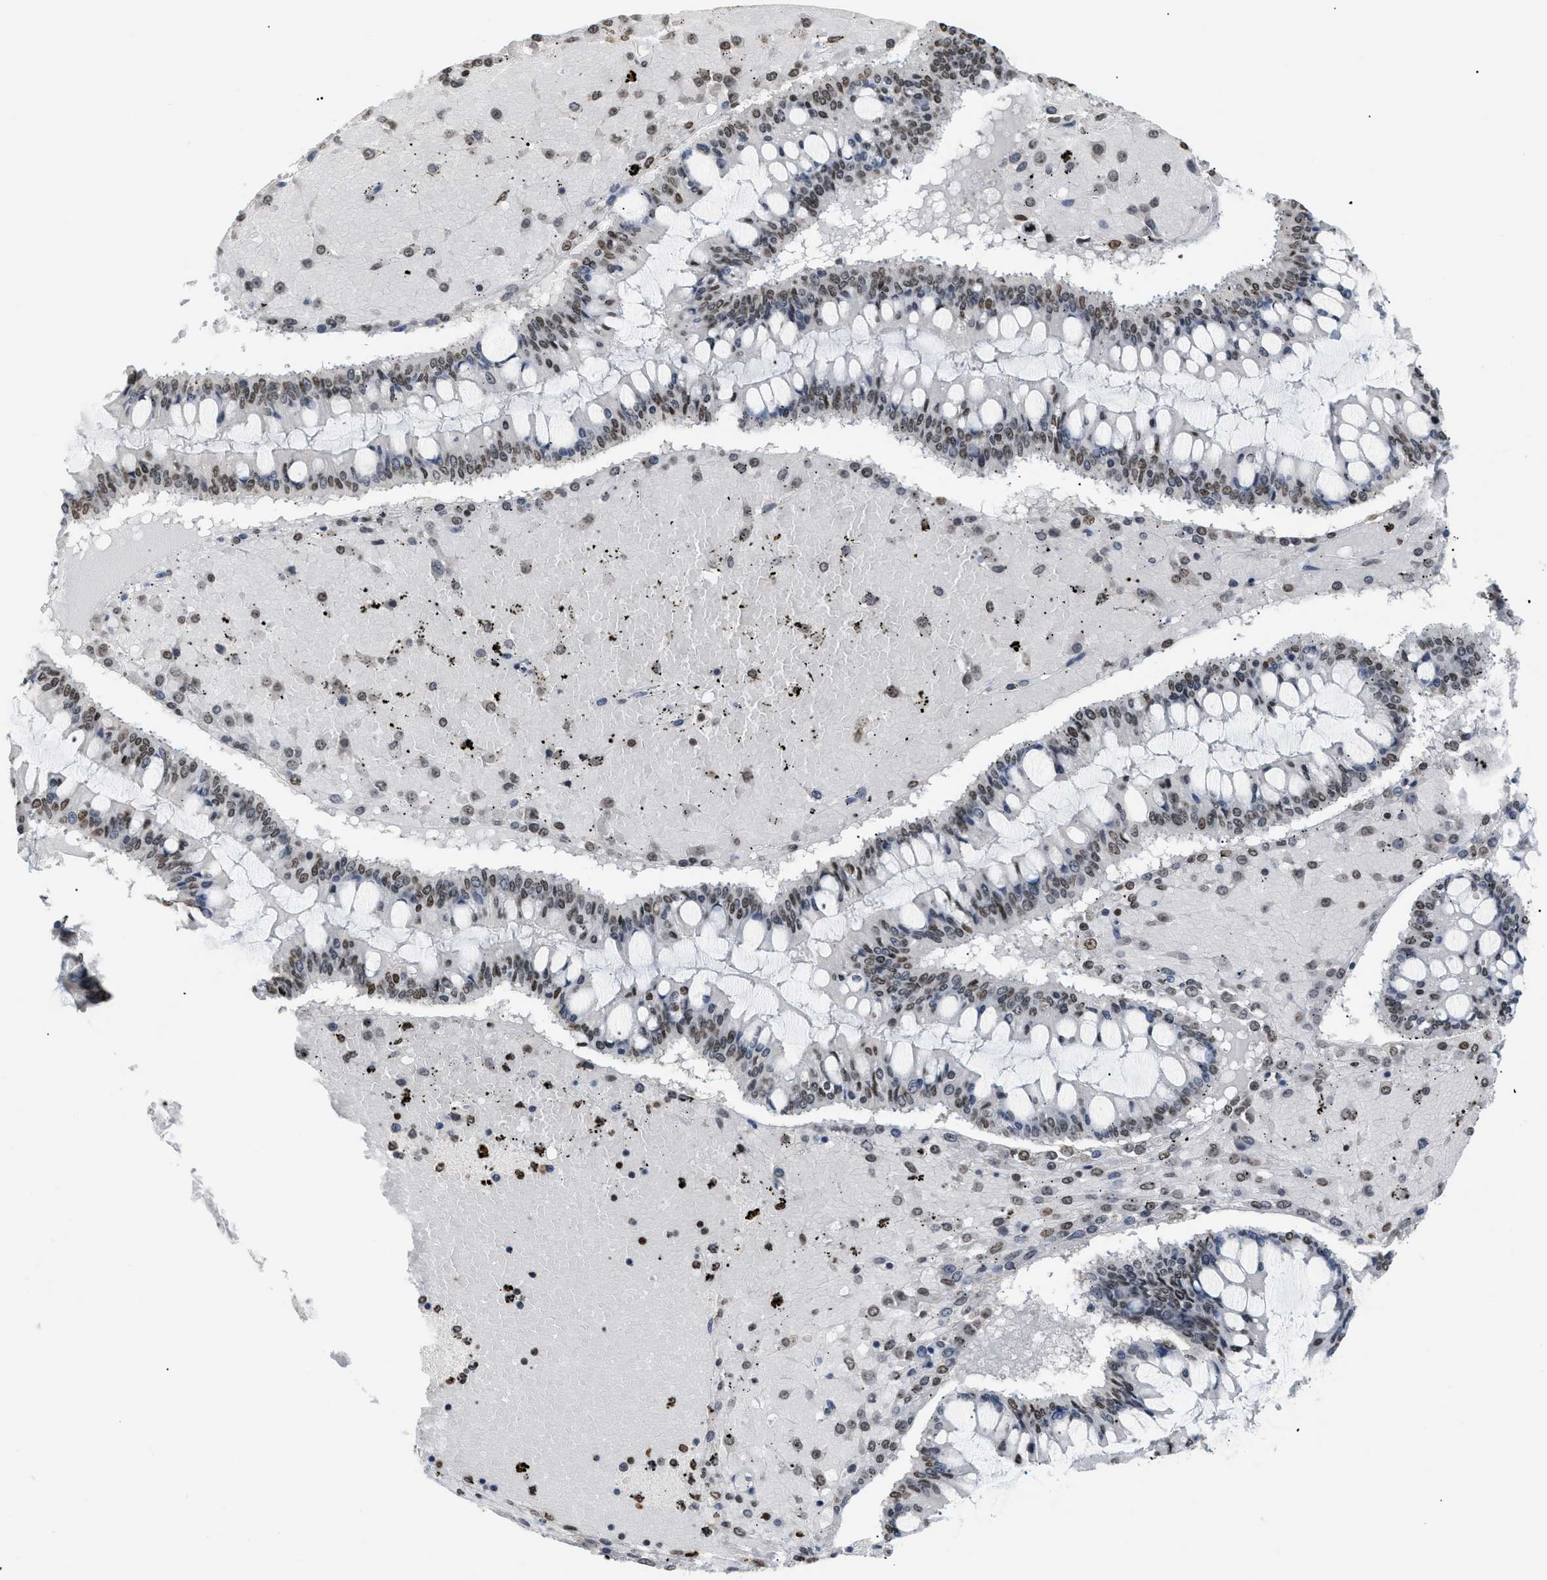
{"staining": {"intensity": "moderate", "quantity": ">75%", "location": "nuclear"}, "tissue": "ovarian cancer", "cell_type": "Tumor cells", "image_type": "cancer", "snomed": [{"axis": "morphology", "description": "Cystadenocarcinoma, mucinous, NOS"}, {"axis": "topography", "description": "Ovary"}], "caption": "Protein analysis of mucinous cystadenocarcinoma (ovarian) tissue exhibits moderate nuclear positivity in approximately >75% of tumor cells. Ihc stains the protein of interest in brown and the nuclei are stained blue.", "gene": "HMGN2", "patient": {"sex": "female", "age": 73}}